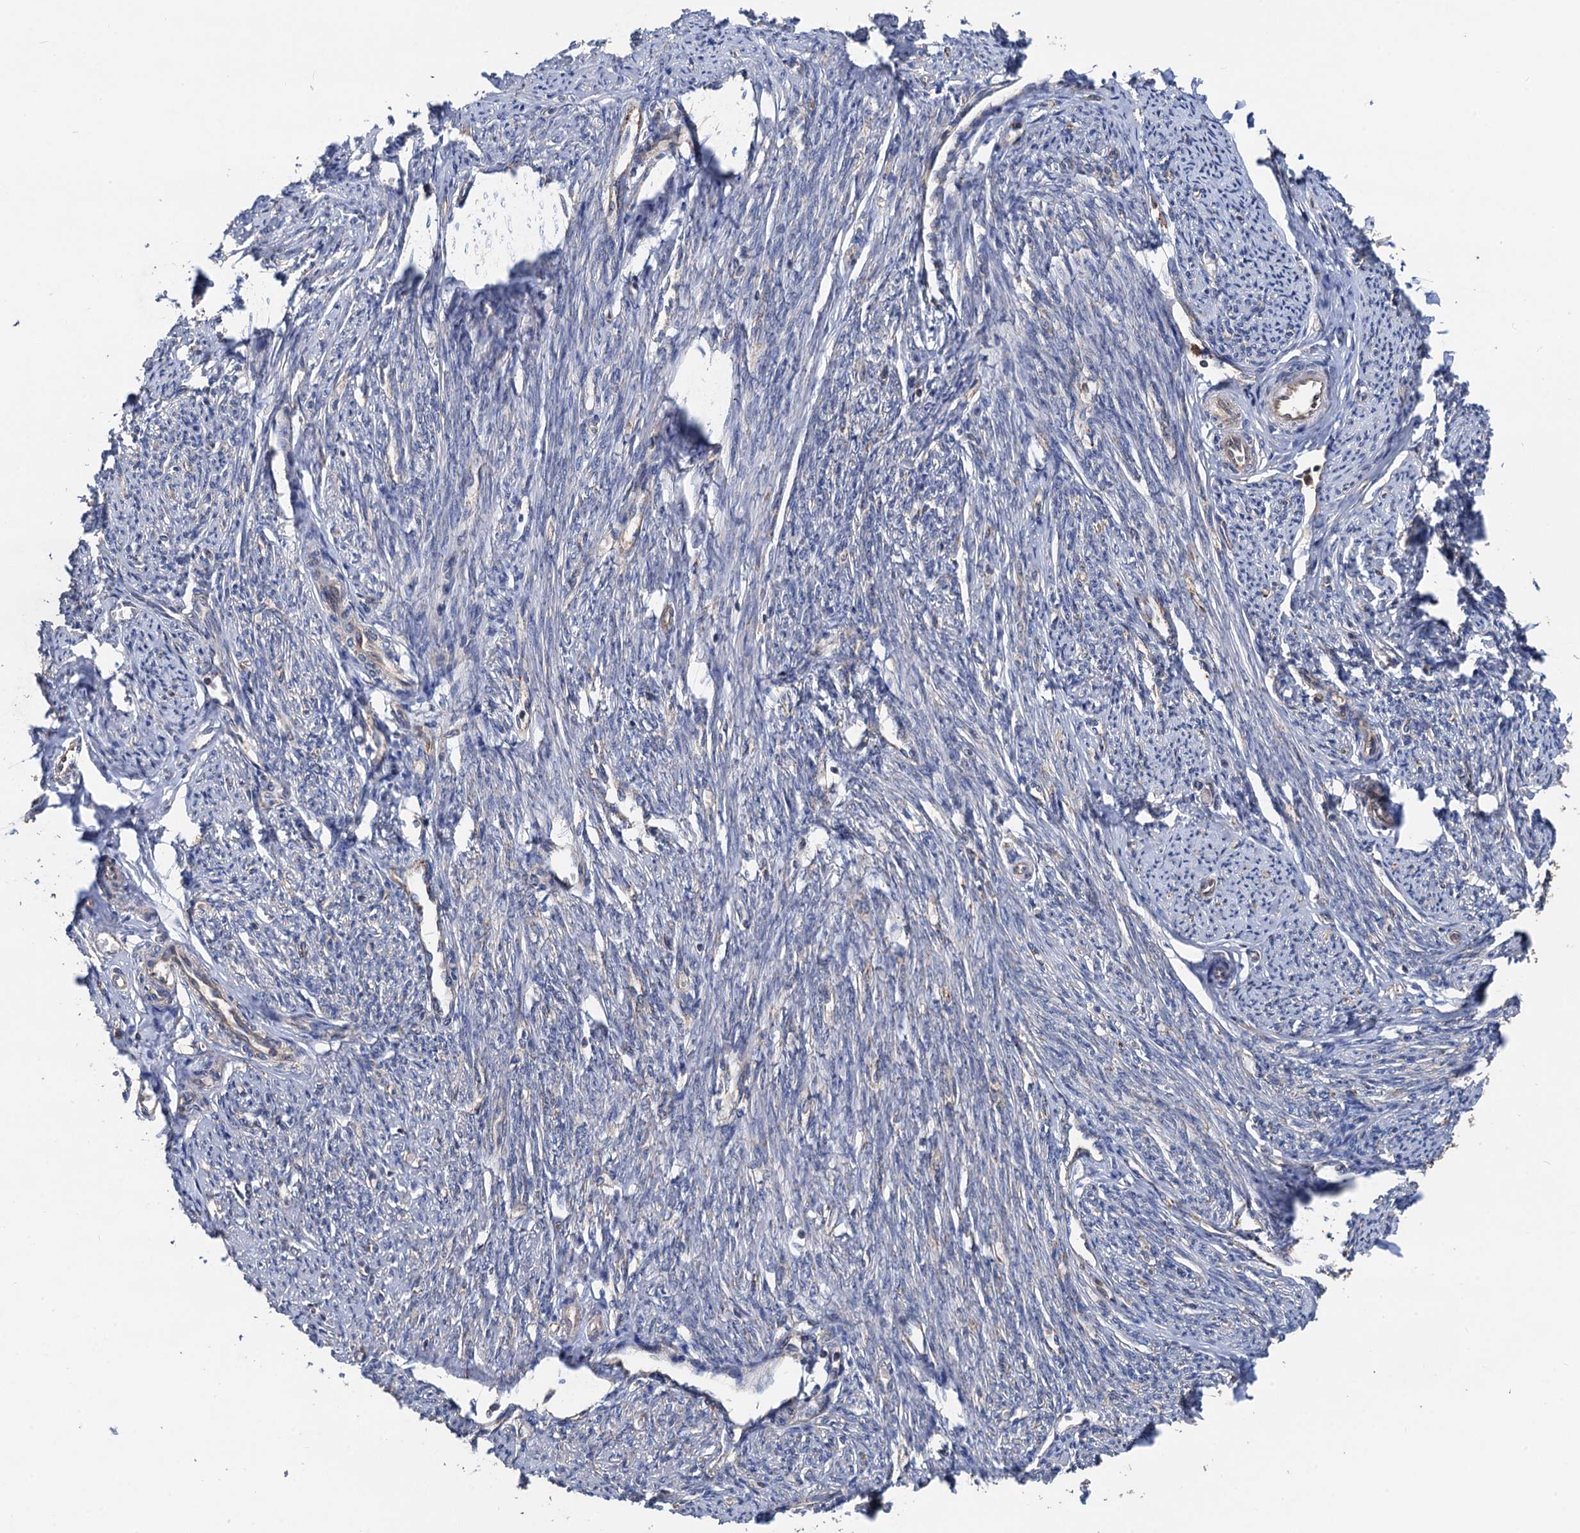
{"staining": {"intensity": "moderate", "quantity": "25%-75%", "location": "cytoplasmic/membranous"}, "tissue": "smooth muscle", "cell_type": "Smooth muscle cells", "image_type": "normal", "snomed": [{"axis": "morphology", "description": "Normal tissue, NOS"}, {"axis": "topography", "description": "Smooth muscle"}, {"axis": "topography", "description": "Uterus"}], "caption": "This is a photomicrograph of immunohistochemistry (IHC) staining of unremarkable smooth muscle, which shows moderate positivity in the cytoplasmic/membranous of smooth muscle cells.", "gene": "DGLUCY", "patient": {"sex": "female", "age": 59}}